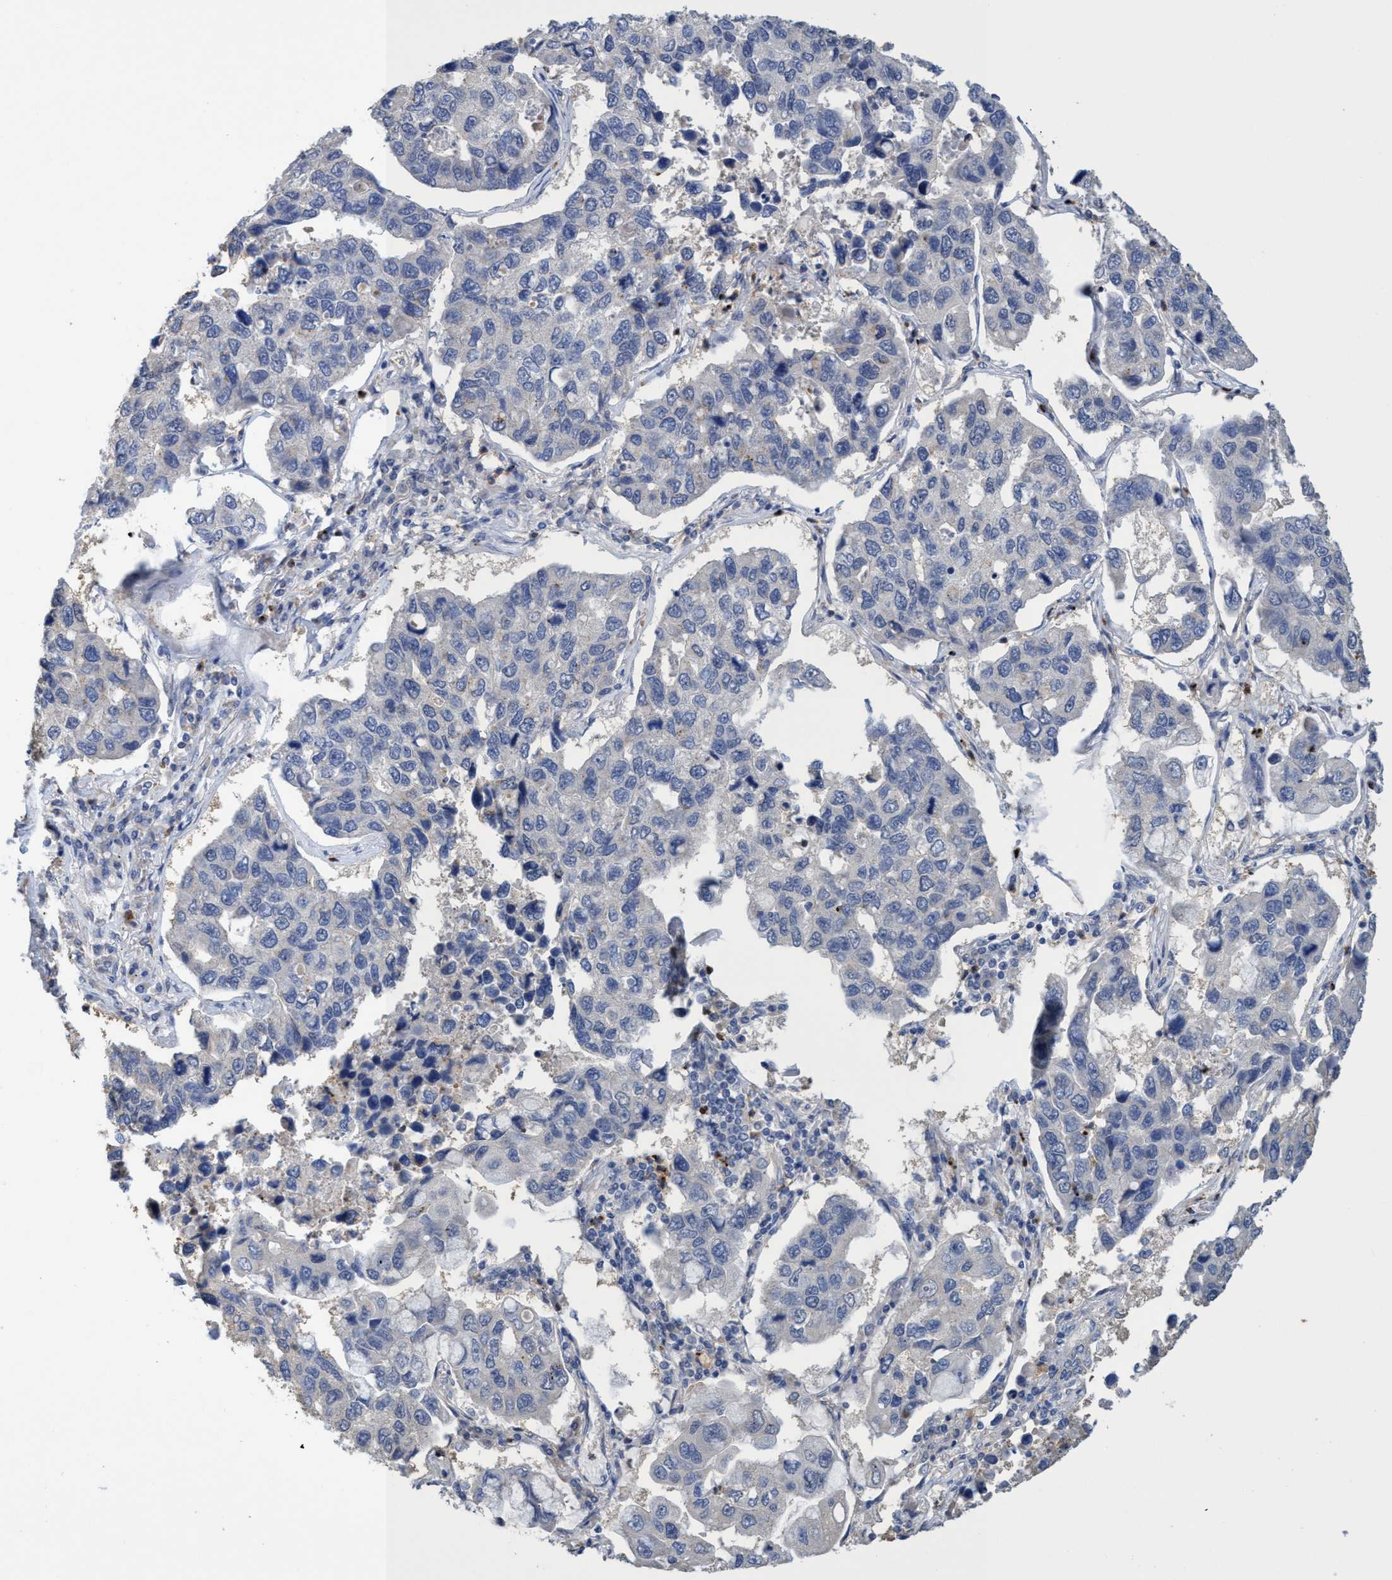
{"staining": {"intensity": "negative", "quantity": "none", "location": "none"}, "tissue": "lung cancer", "cell_type": "Tumor cells", "image_type": "cancer", "snomed": [{"axis": "morphology", "description": "Adenocarcinoma, NOS"}, {"axis": "topography", "description": "Lung"}], "caption": "Immunohistochemistry photomicrograph of neoplastic tissue: adenocarcinoma (lung) stained with DAB reveals no significant protein expression in tumor cells.", "gene": "SEMA4D", "patient": {"sex": "male", "age": 64}}